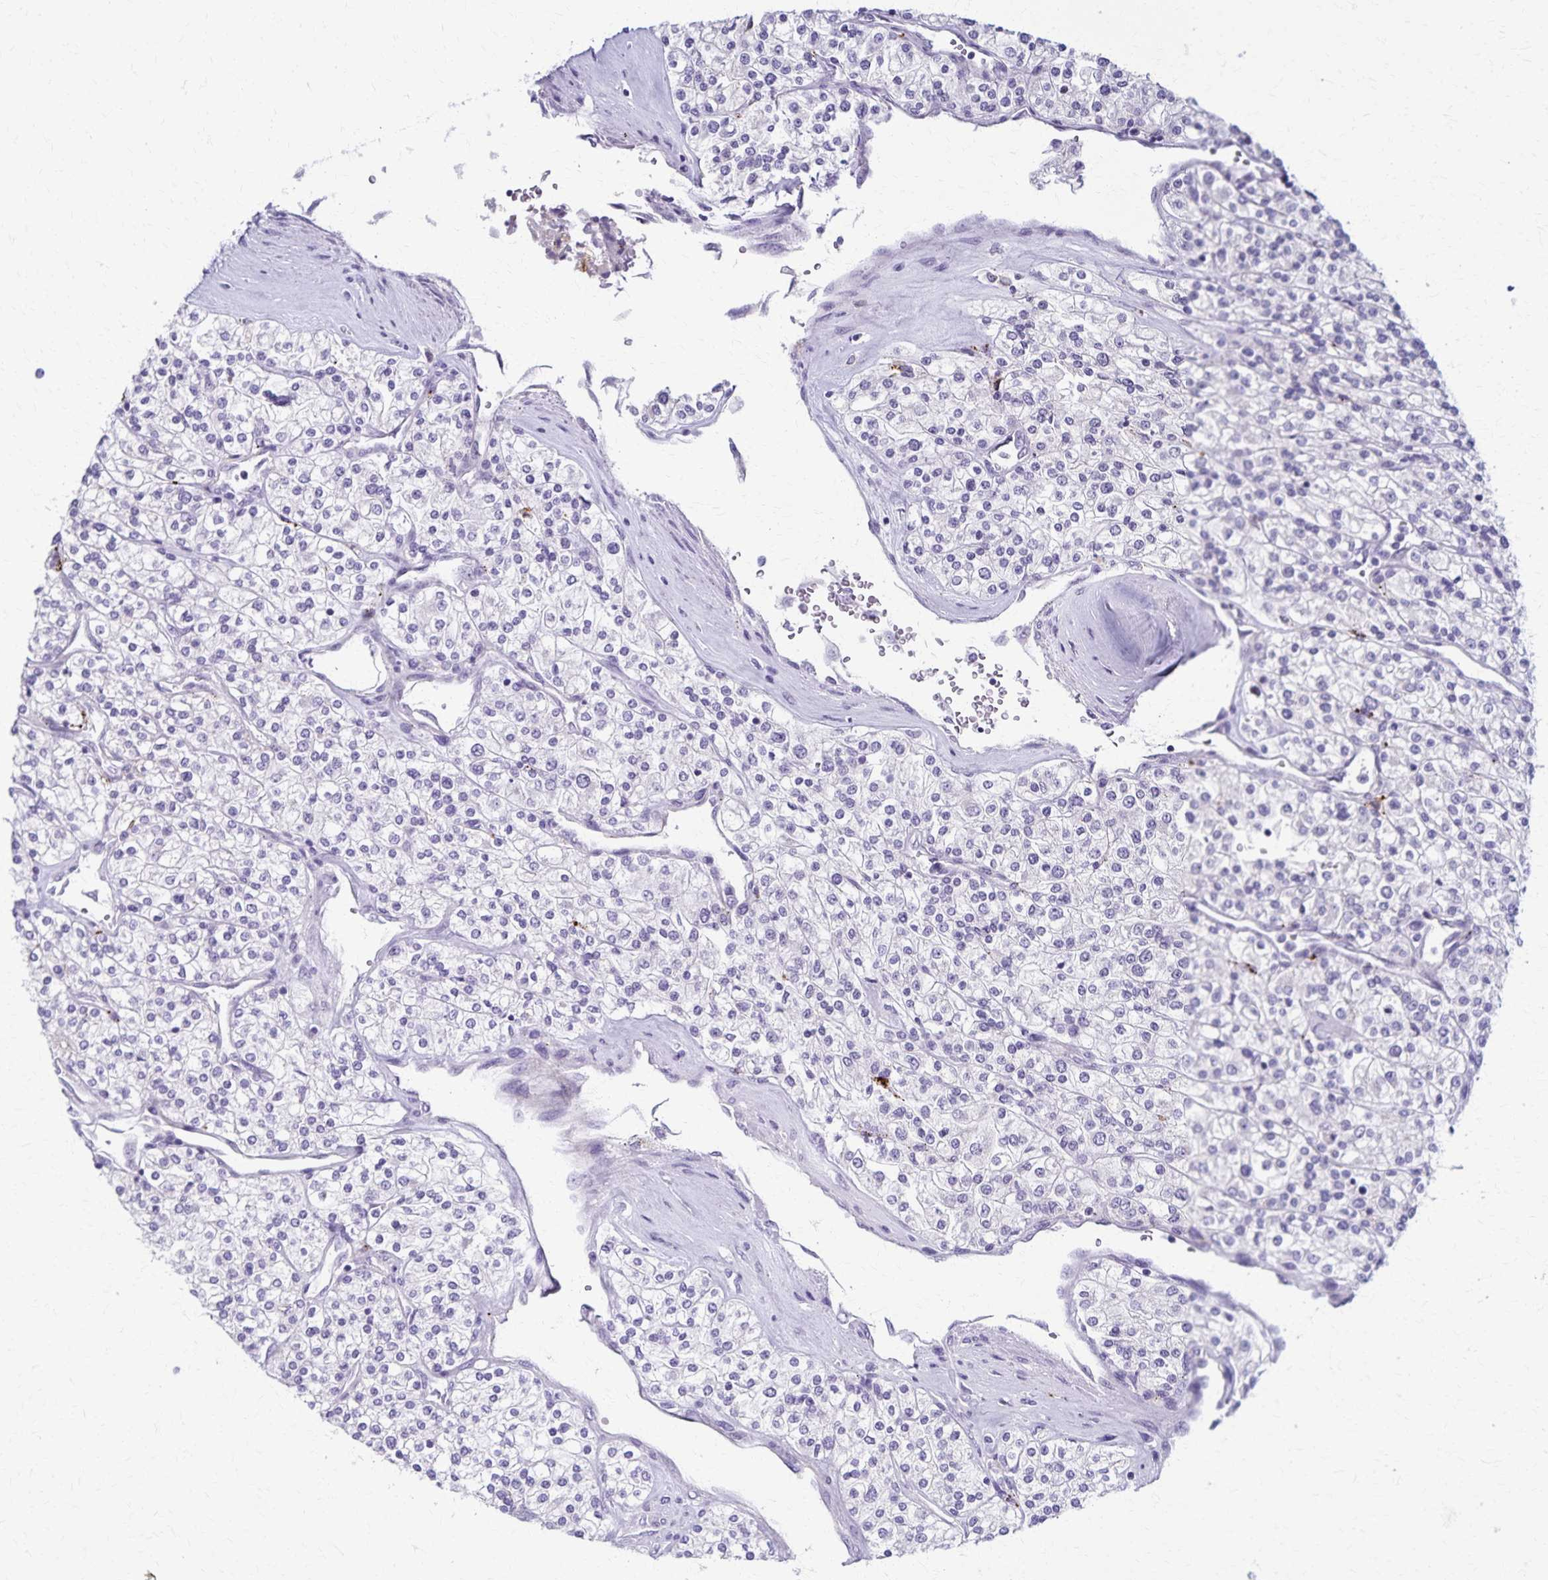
{"staining": {"intensity": "negative", "quantity": "none", "location": "none"}, "tissue": "renal cancer", "cell_type": "Tumor cells", "image_type": "cancer", "snomed": [{"axis": "morphology", "description": "Adenocarcinoma, NOS"}, {"axis": "topography", "description": "Kidney"}], "caption": "Photomicrograph shows no protein expression in tumor cells of renal cancer tissue. (Brightfield microscopy of DAB (3,3'-diaminobenzidine) immunohistochemistry (IHC) at high magnification).", "gene": "TMEM60", "patient": {"sex": "male", "age": 80}}